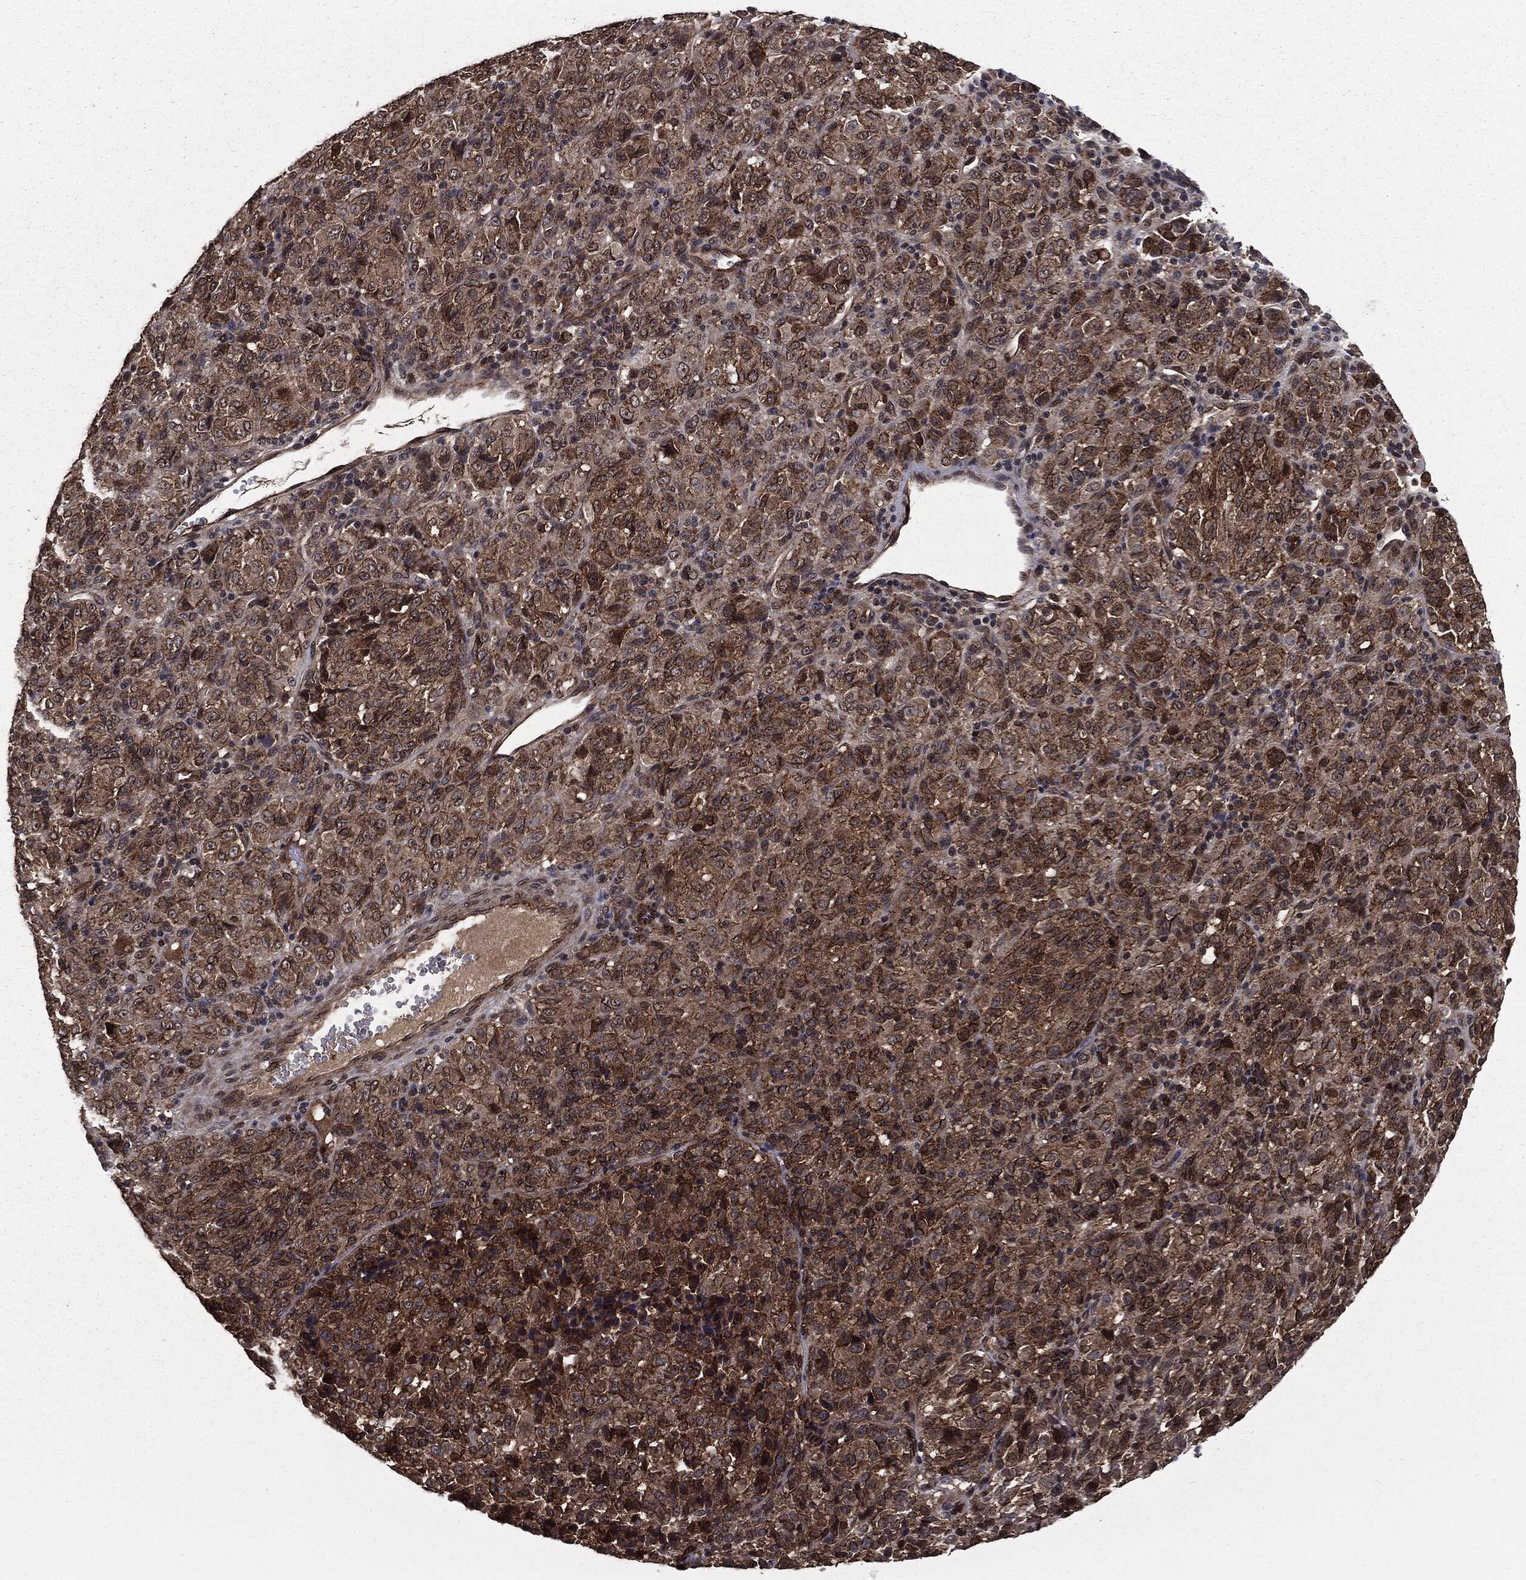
{"staining": {"intensity": "moderate", "quantity": "25%-75%", "location": "cytoplasmic/membranous"}, "tissue": "melanoma", "cell_type": "Tumor cells", "image_type": "cancer", "snomed": [{"axis": "morphology", "description": "Malignant melanoma, Metastatic site"}, {"axis": "topography", "description": "Brain"}], "caption": "Malignant melanoma (metastatic site) stained with a protein marker exhibits moderate staining in tumor cells.", "gene": "PTPA", "patient": {"sex": "female", "age": 56}}